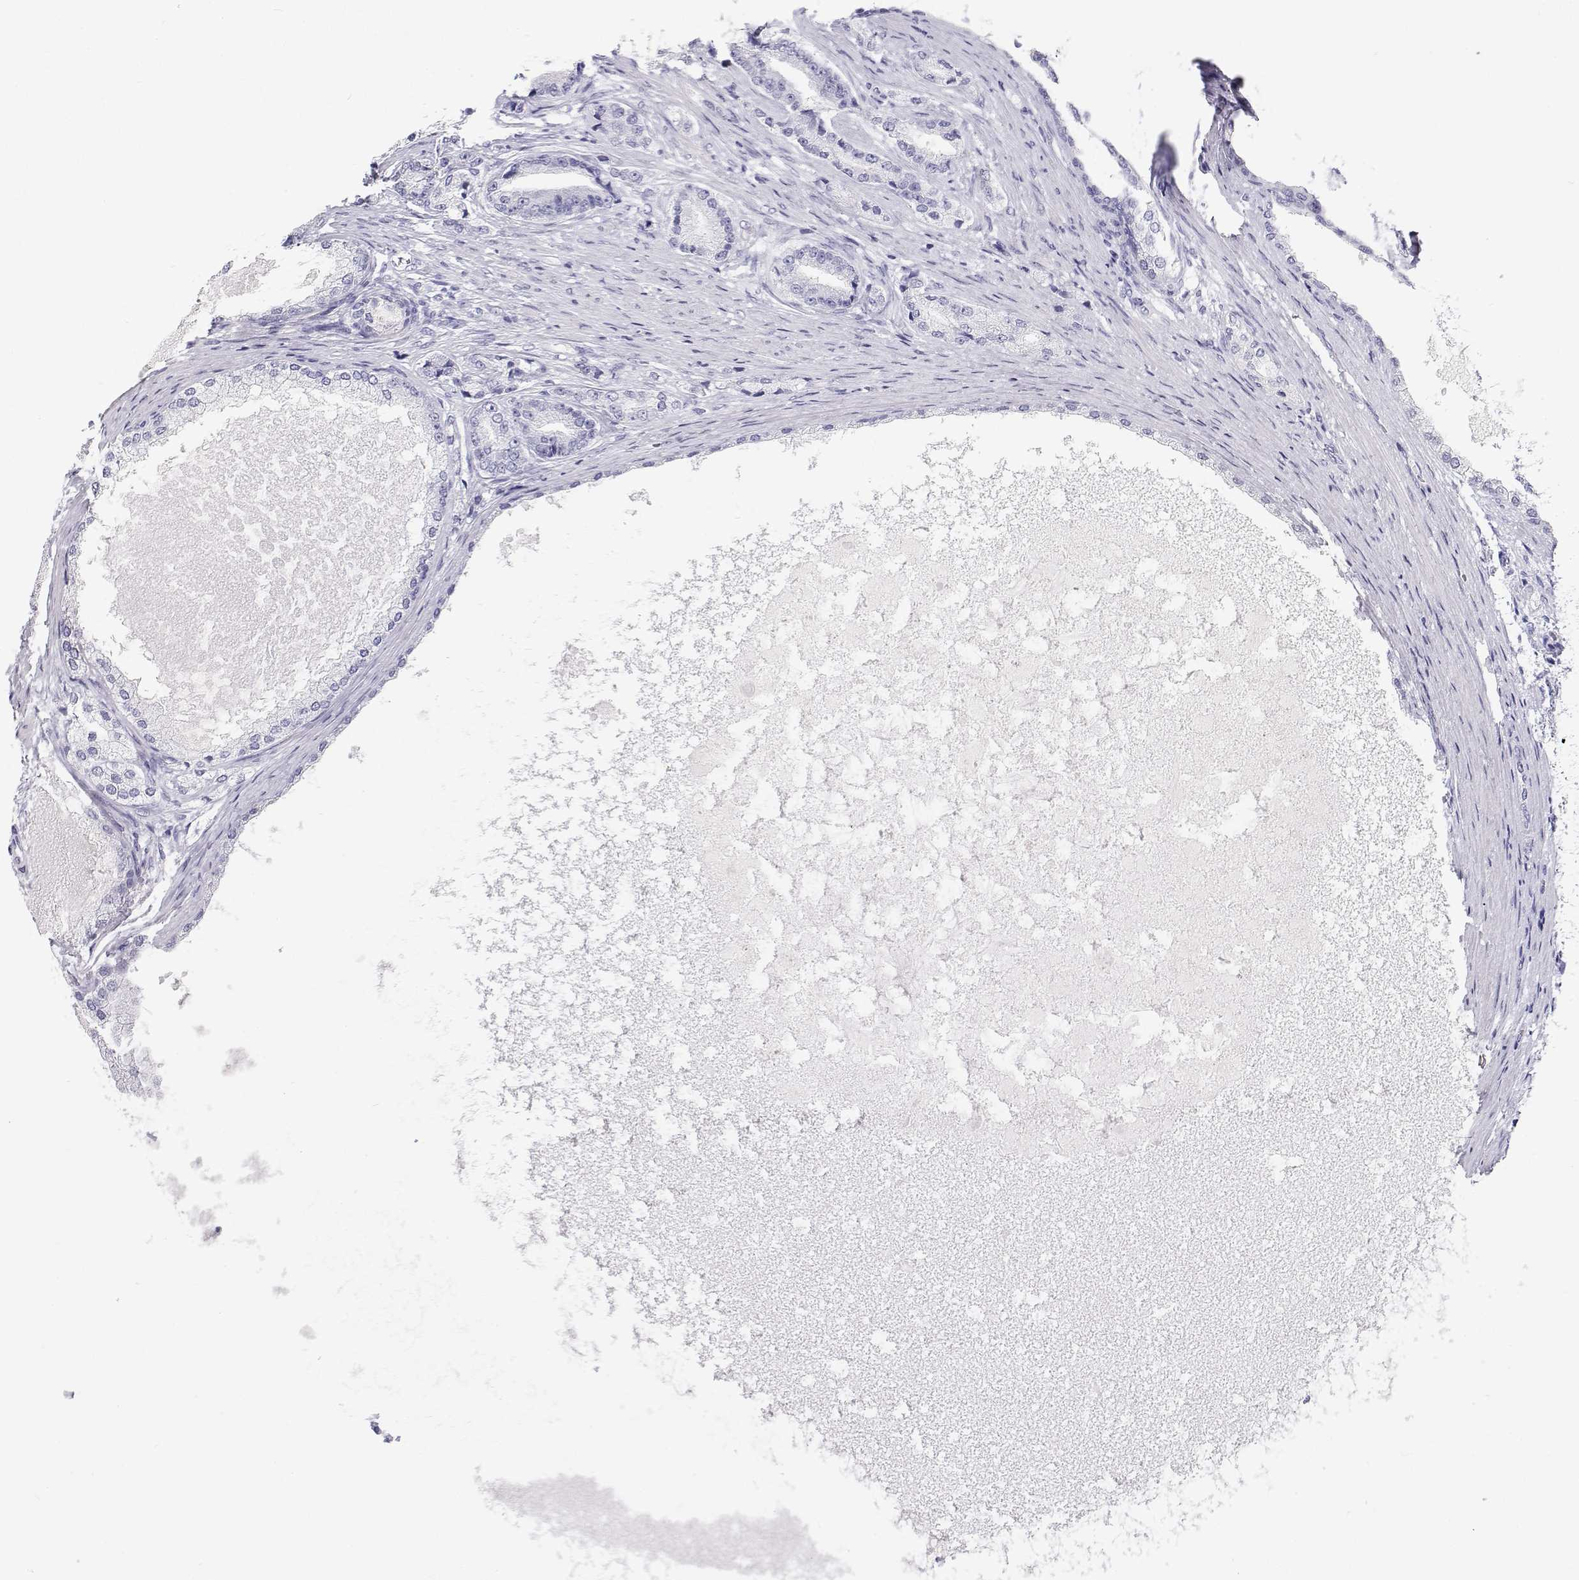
{"staining": {"intensity": "negative", "quantity": "none", "location": "none"}, "tissue": "prostate cancer", "cell_type": "Tumor cells", "image_type": "cancer", "snomed": [{"axis": "morphology", "description": "Adenocarcinoma, High grade"}, {"axis": "topography", "description": "Prostate and seminal vesicle, NOS"}], "caption": "Prostate cancer was stained to show a protein in brown. There is no significant staining in tumor cells. (DAB (3,3'-diaminobenzidine) immunohistochemistry (IHC) visualized using brightfield microscopy, high magnification).", "gene": "BHMT", "patient": {"sex": "male", "age": 61}}